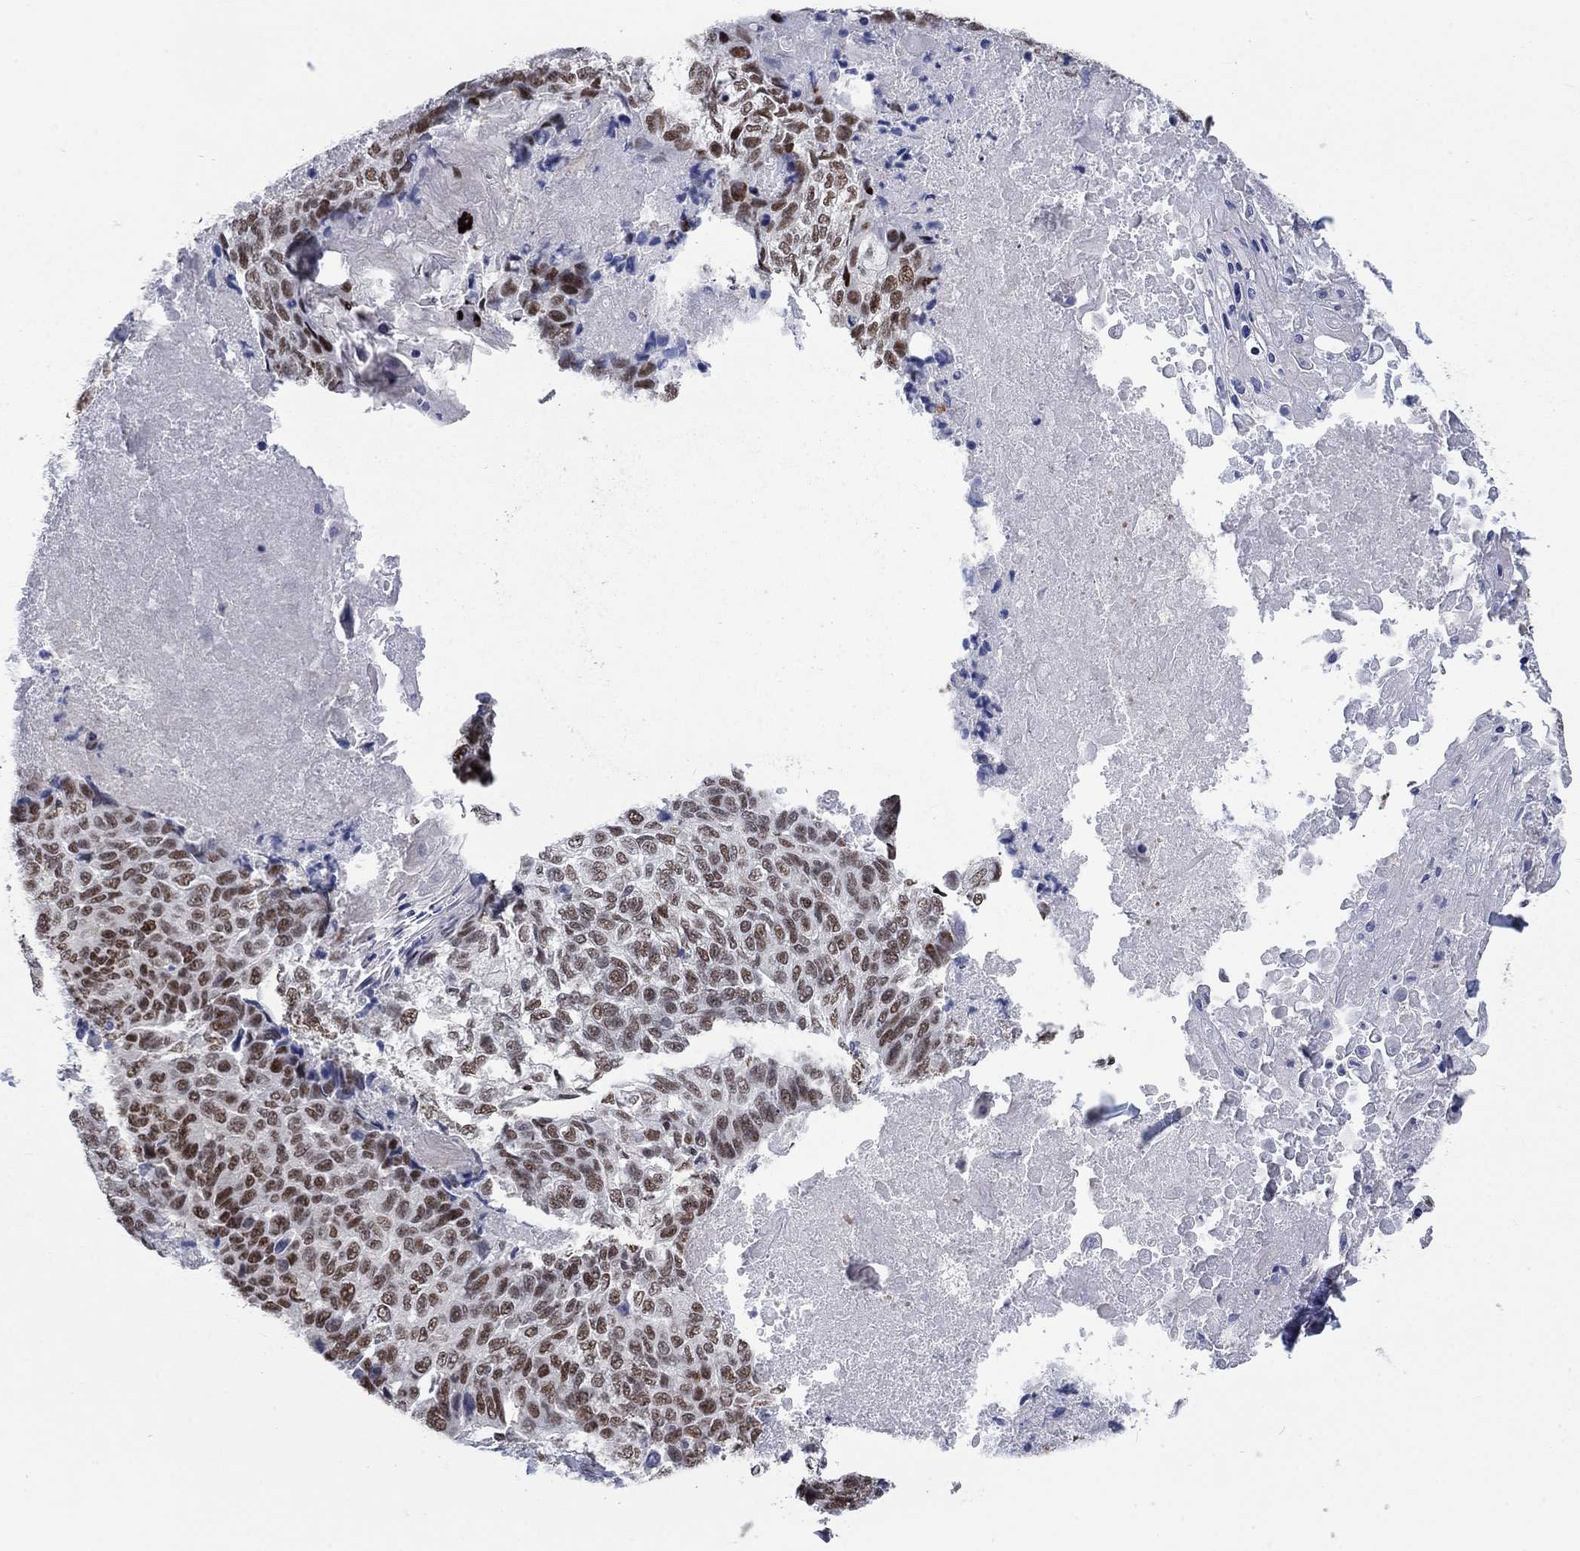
{"staining": {"intensity": "strong", "quantity": ">75%", "location": "nuclear"}, "tissue": "lung cancer", "cell_type": "Tumor cells", "image_type": "cancer", "snomed": [{"axis": "morphology", "description": "Squamous cell carcinoma, NOS"}, {"axis": "topography", "description": "Lung"}], "caption": "Lung cancer stained for a protein (brown) displays strong nuclear positive positivity in about >75% of tumor cells.", "gene": "HCFC1", "patient": {"sex": "male", "age": 69}}